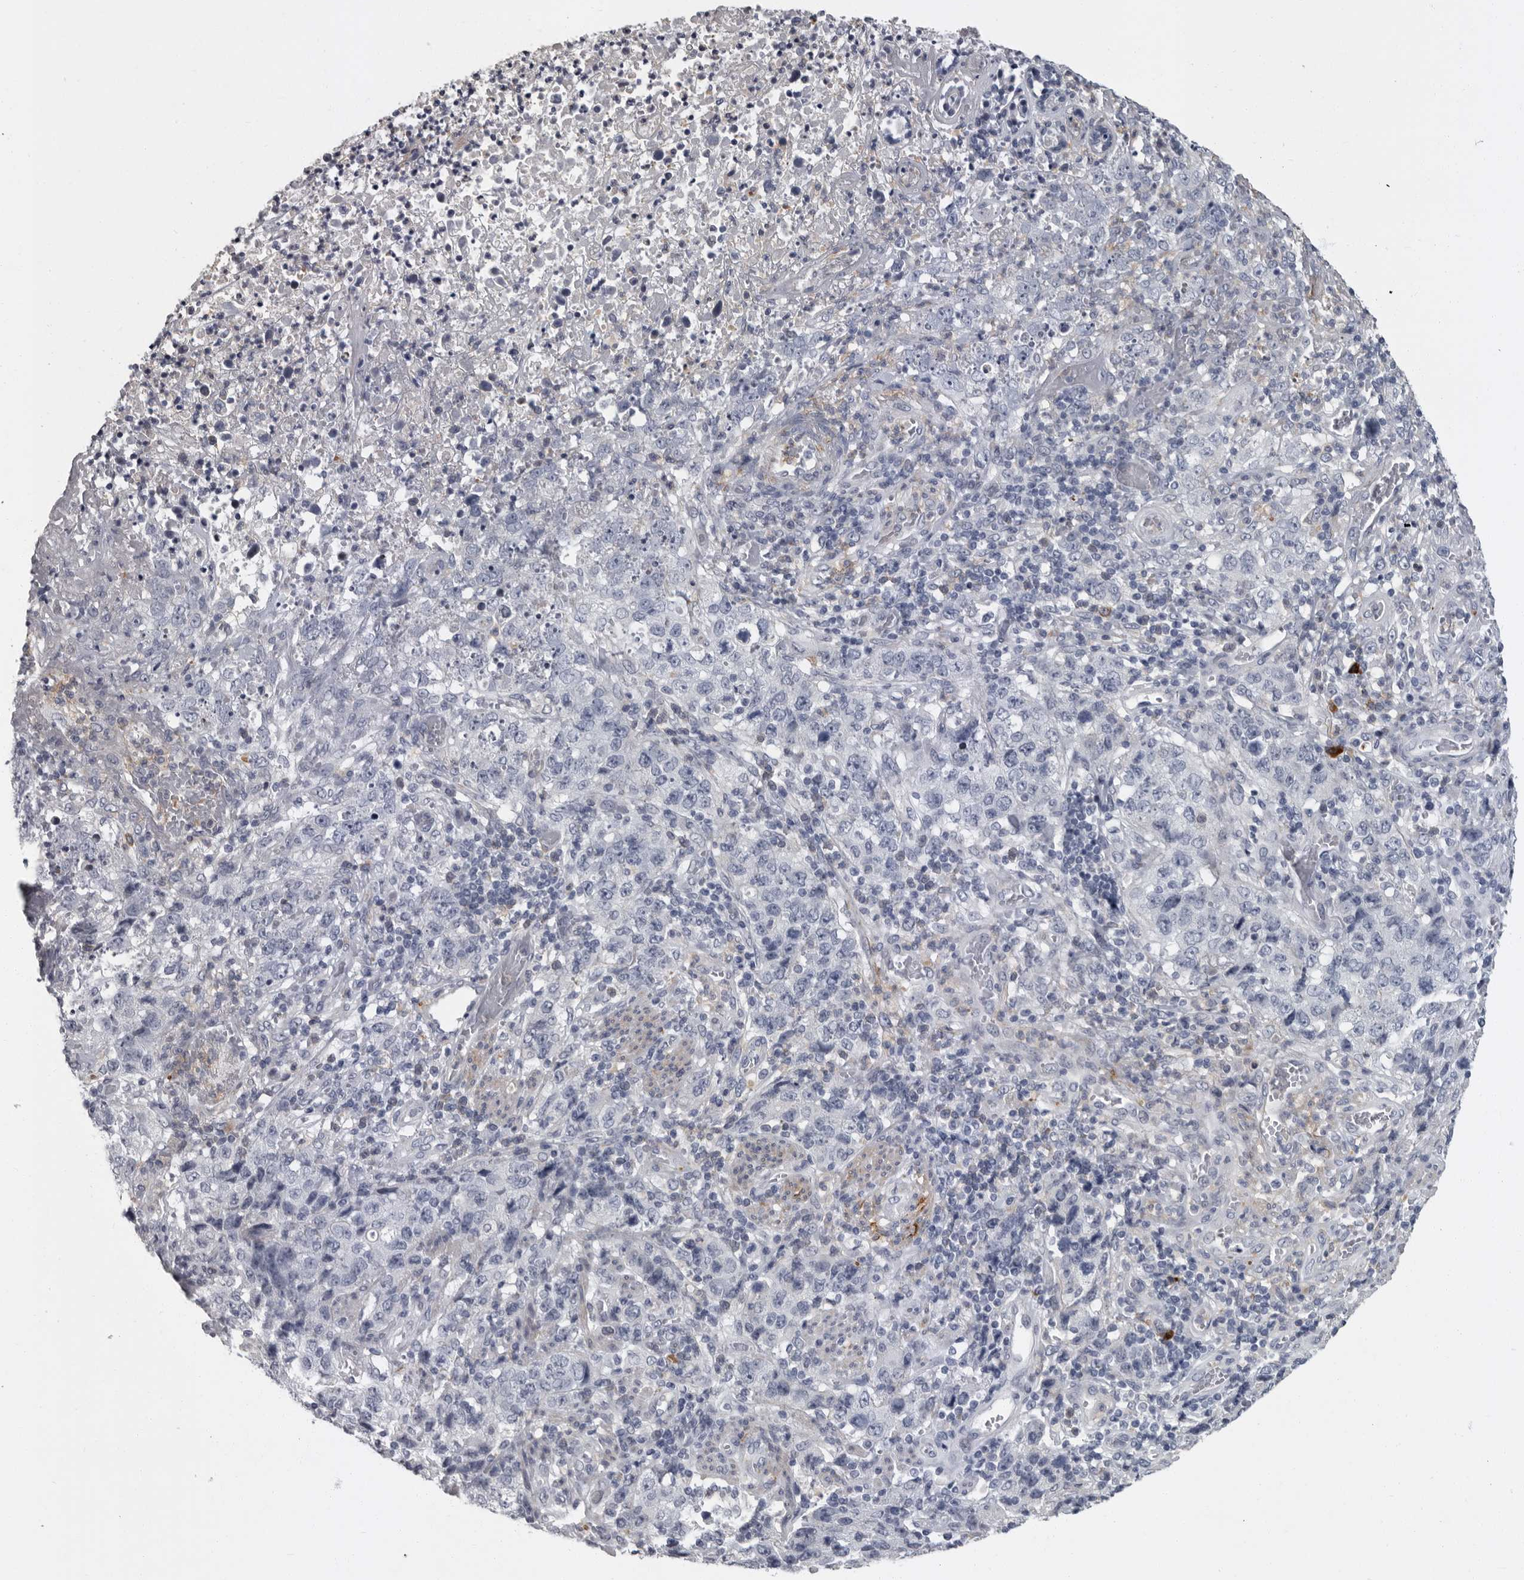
{"staining": {"intensity": "negative", "quantity": "none", "location": "none"}, "tissue": "stomach cancer", "cell_type": "Tumor cells", "image_type": "cancer", "snomed": [{"axis": "morphology", "description": "Adenocarcinoma, NOS"}, {"axis": "topography", "description": "Stomach"}], "caption": "Adenocarcinoma (stomach) stained for a protein using immunohistochemistry (IHC) displays no expression tumor cells.", "gene": "SLC25A39", "patient": {"sex": "male", "age": 48}}